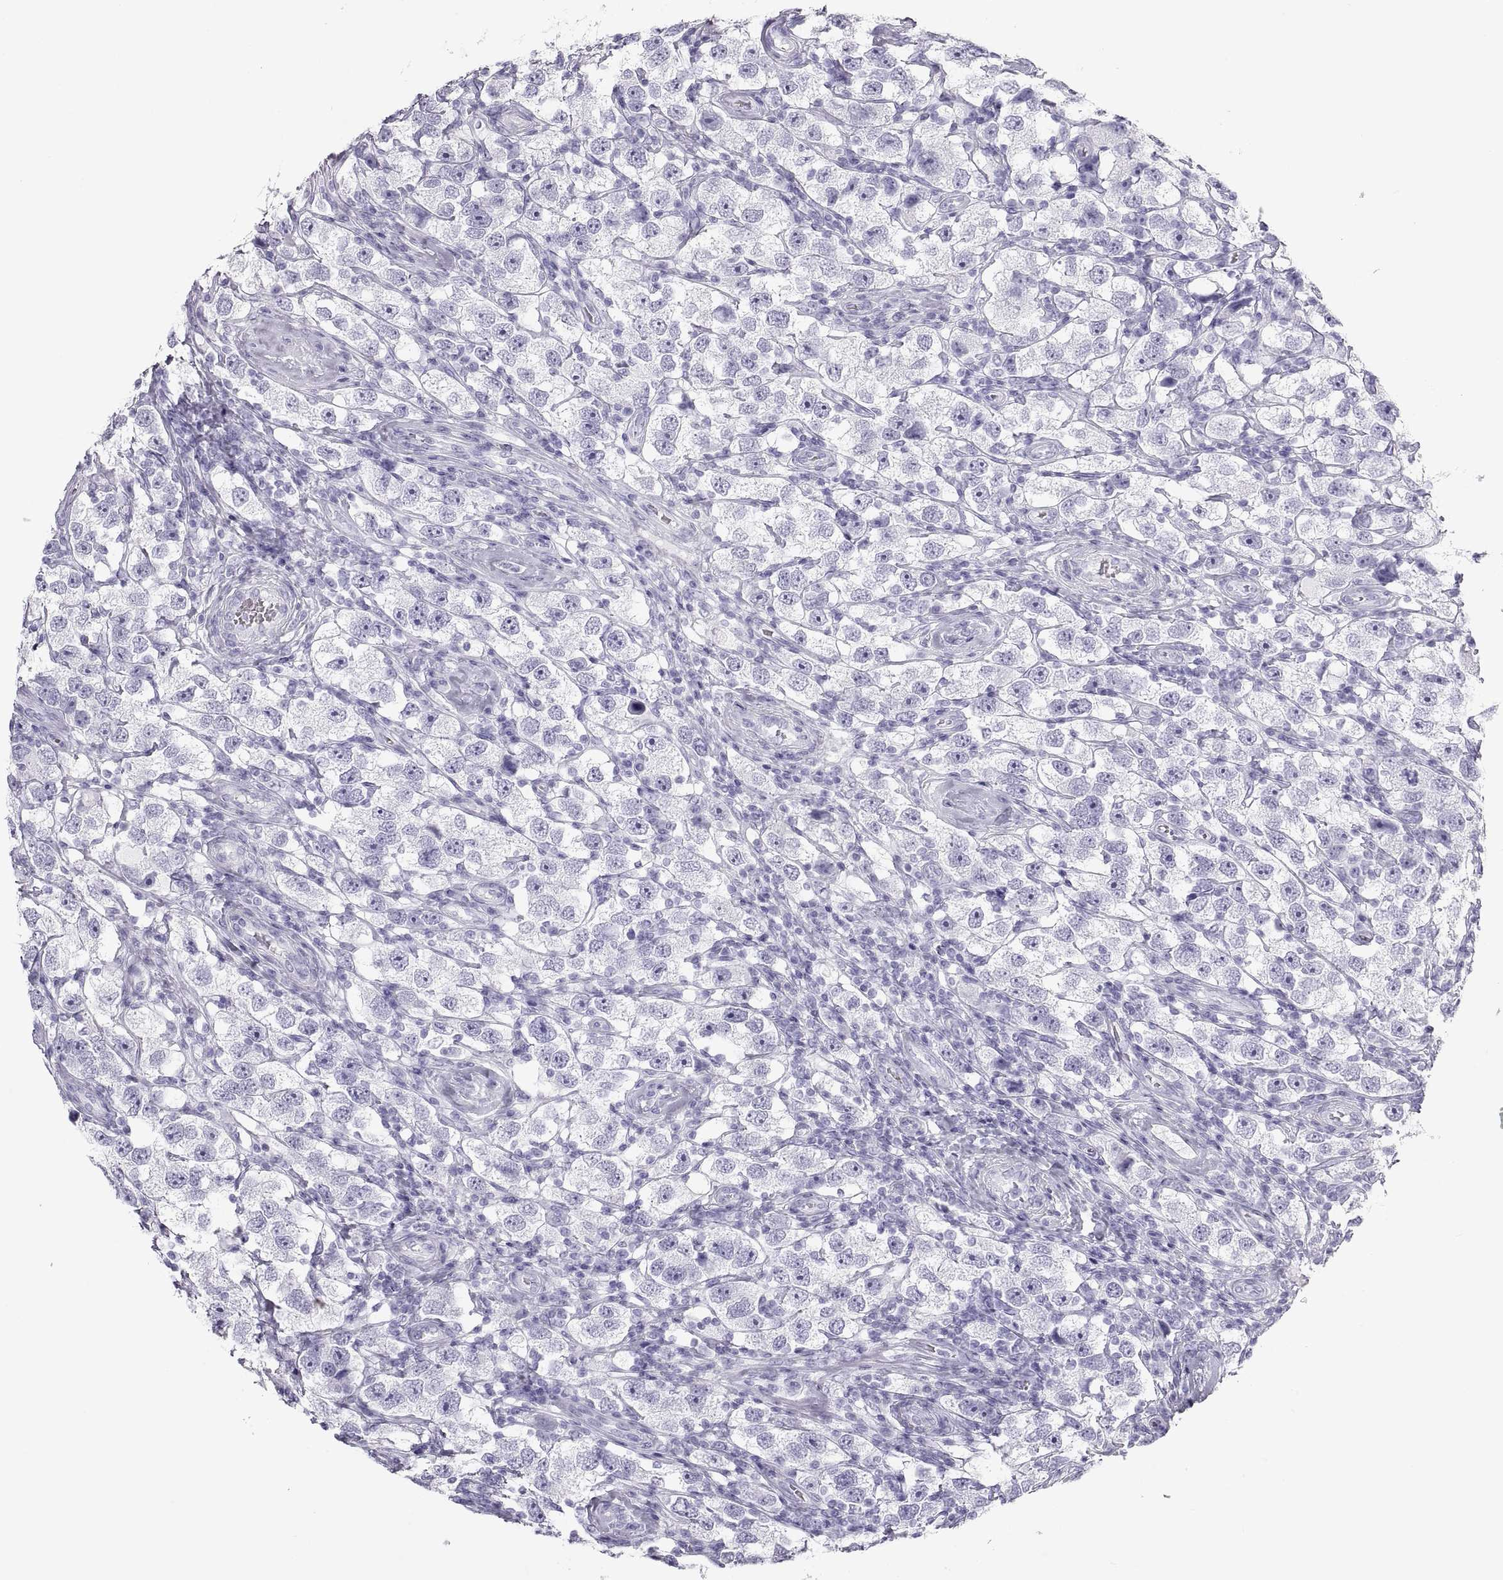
{"staining": {"intensity": "negative", "quantity": "none", "location": "none"}, "tissue": "testis cancer", "cell_type": "Tumor cells", "image_type": "cancer", "snomed": [{"axis": "morphology", "description": "Seminoma, NOS"}, {"axis": "topography", "description": "Testis"}], "caption": "An image of seminoma (testis) stained for a protein shows no brown staining in tumor cells.", "gene": "SEMG1", "patient": {"sex": "male", "age": 26}}